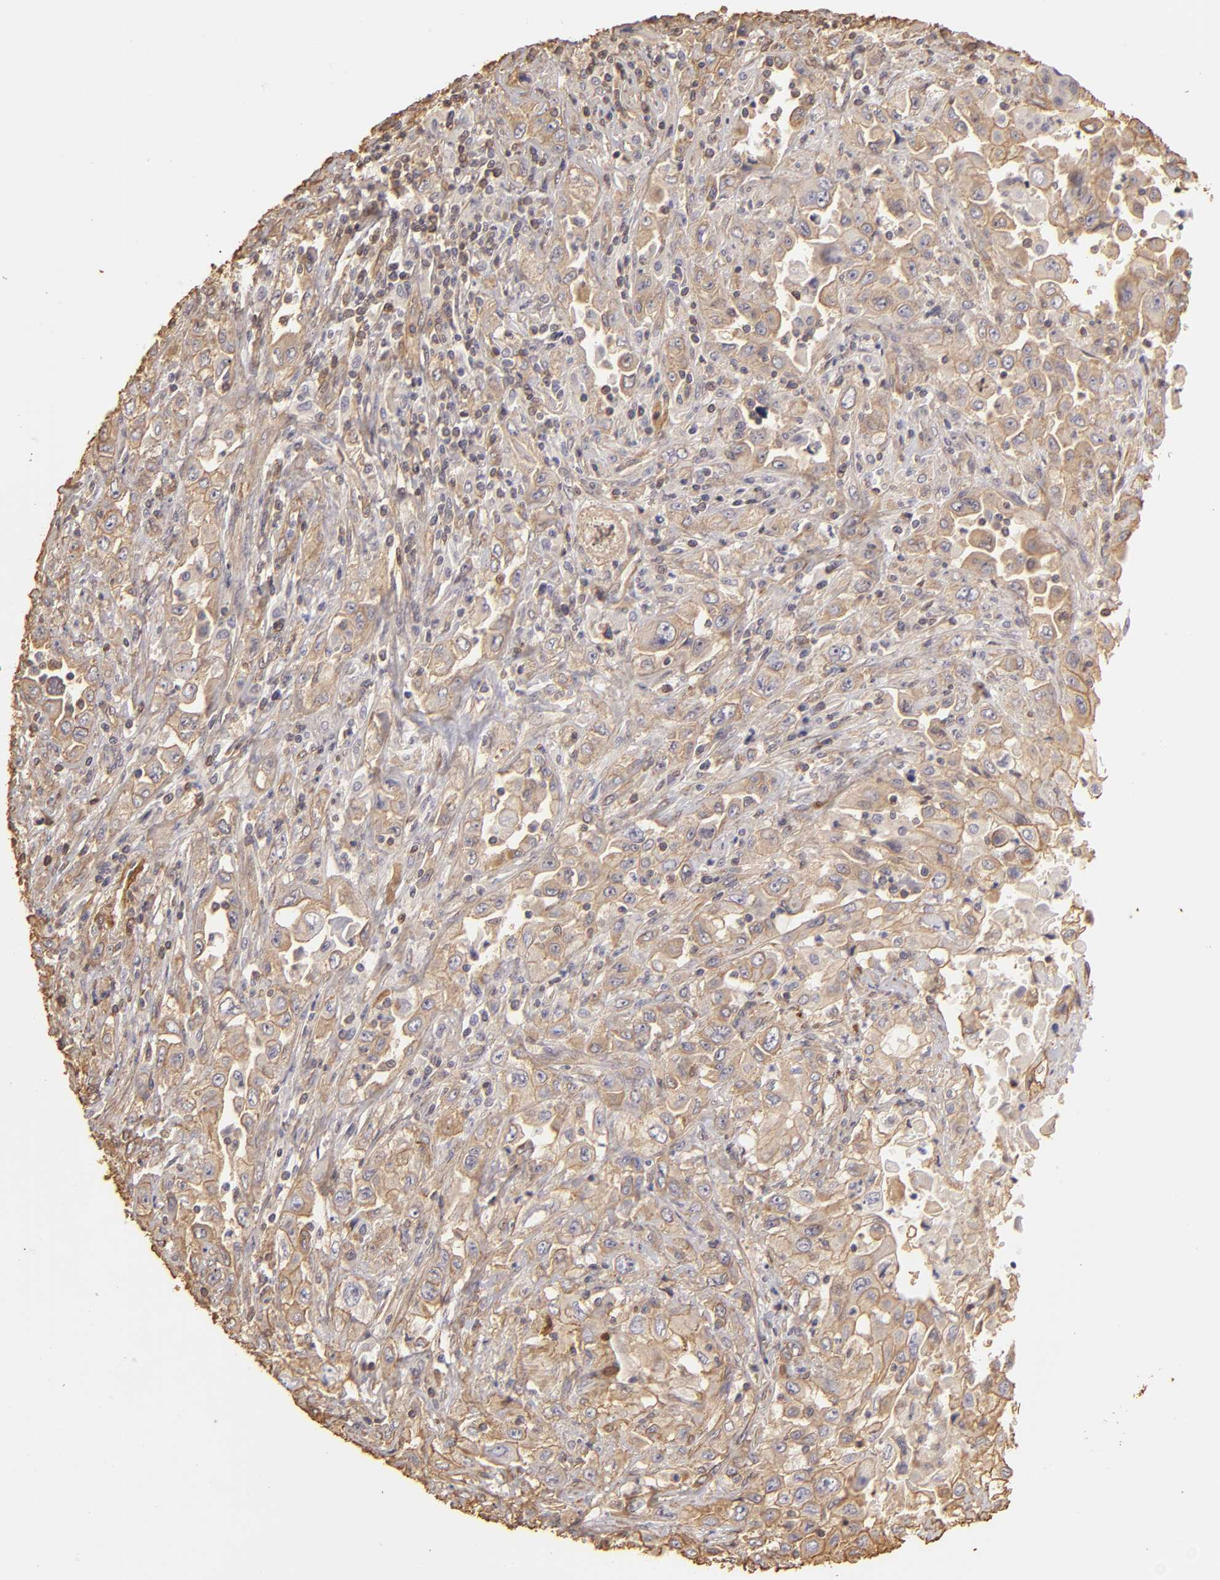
{"staining": {"intensity": "weak", "quantity": ">75%", "location": "cytoplasmic/membranous"}, "tissue": "pancreatic cancer", "cell_type": "Tumor cells", "image_type": "cancer", "snomed": [{"axis": "morphology", "description": "Adenocarcinoma, NOS"}, {"axis": "topography", "description": "Pancreas"}], "caption": "An immunohistochemistry (IHC) image of neoplastic tissue is shown. Protein staining in brown shows weak cytoplasmic/membranous positivity in pancreatic cancer (adenocarcinoma) within tumor cells. The staining was performed using DAB (3,3'-diaminobenzidine), with brown indicating positive protein expression. Nuclei are stained blue with hematoxylin.", "gene": "HSPB6", "patient": {"sex": "male", "age": 70}}